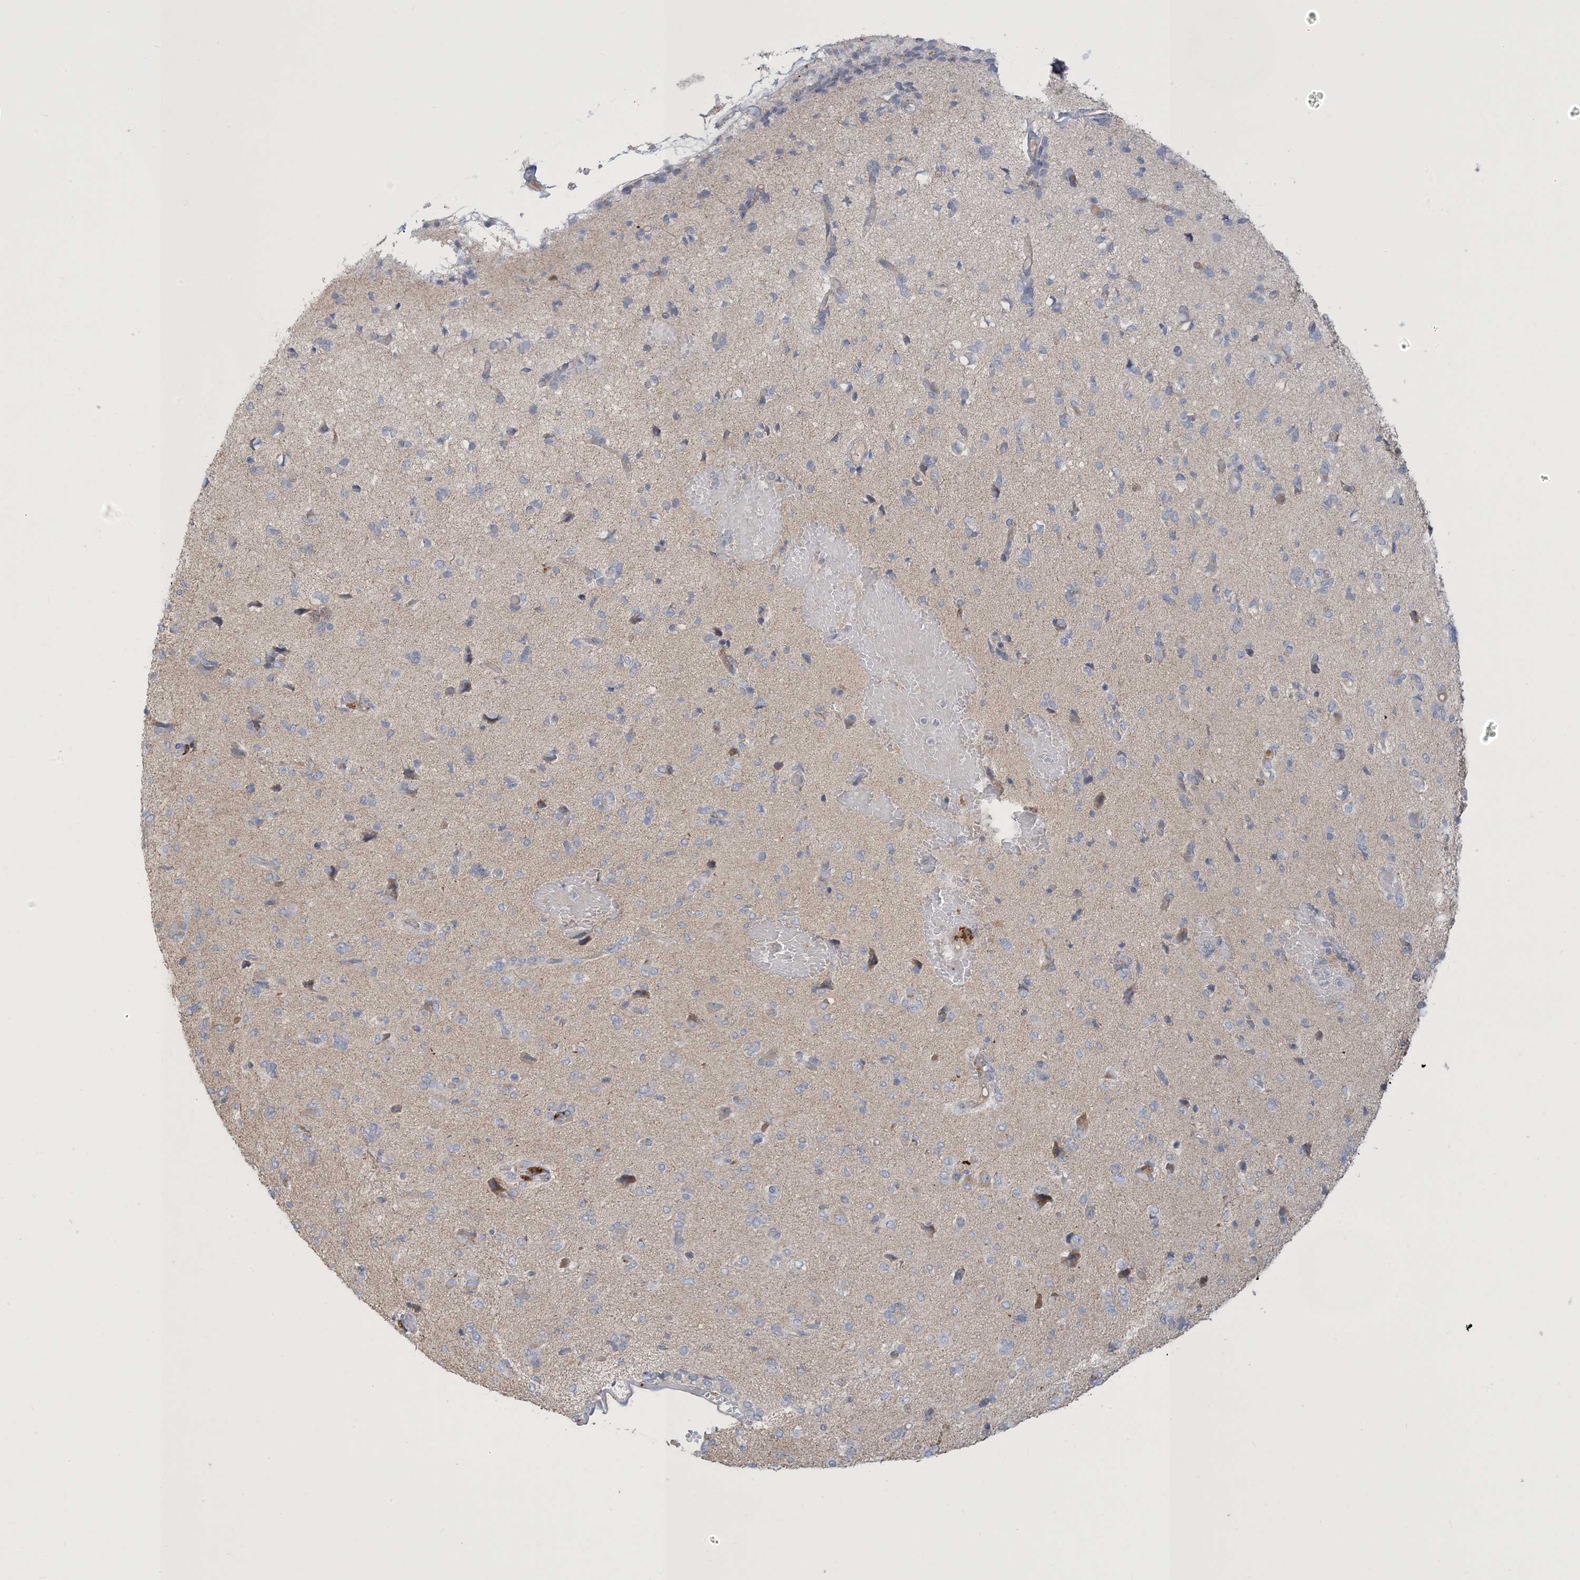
{"staining": {"intensity": "negative", "quantity": "none", "location": "none"}, "tissue": "glioma", "cell_type": "Tumor cells", "image_type": "cancer", "snomed": [{"axis": "morphology", "description": "Glioma, malignant, High grade"}, {"axis": "topography", "description": "Brain"}], "caption": "Tumor cells are negative for brown protein staining in malignant glioma (high-grade).", "gene": "PEAR1", "patient": {"sex": "female", "age": 59}}